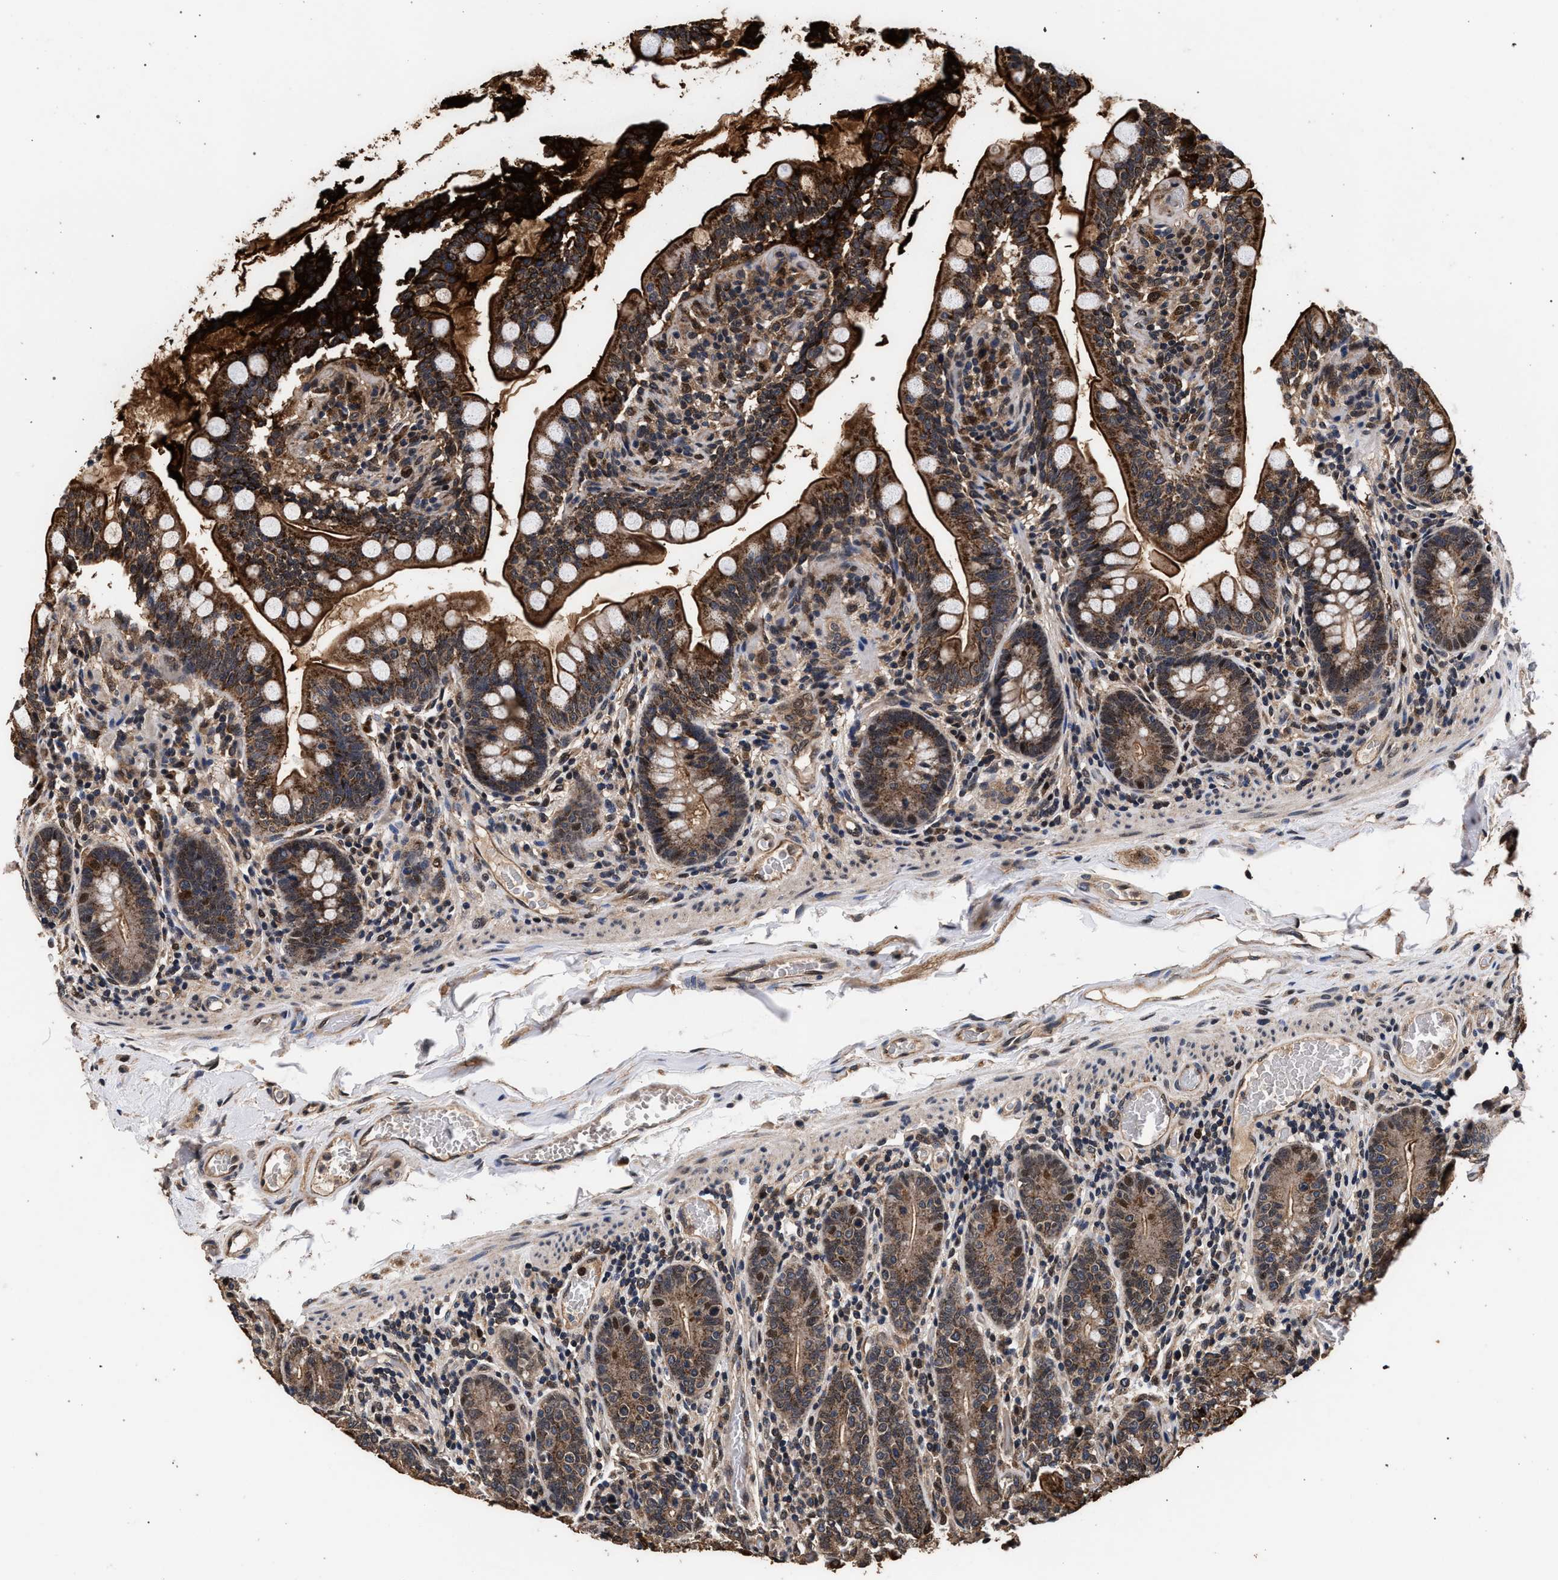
{"staining": {"intensity": "strong", "quantity": ">75%", "location": "cytoplasmic/membranous"}, "tissue": "small intestine", "cell_type": "Glandular cells", "image_type": "normal", "snomed": [{"axis": "morphology", "description": "Normal tissue, NOS"}, {"axis": "topography", "description": "Small intestine"}], "caption": "Small intestine stained with immunohistochemistry shows strong cytoplasmic/membranous staining in approximately >75% of glandular cells. (IHC, brightfield microscopy, high magnification).", "gene": "ACOX1", "patient": {"sex": "female", "age": 56}}